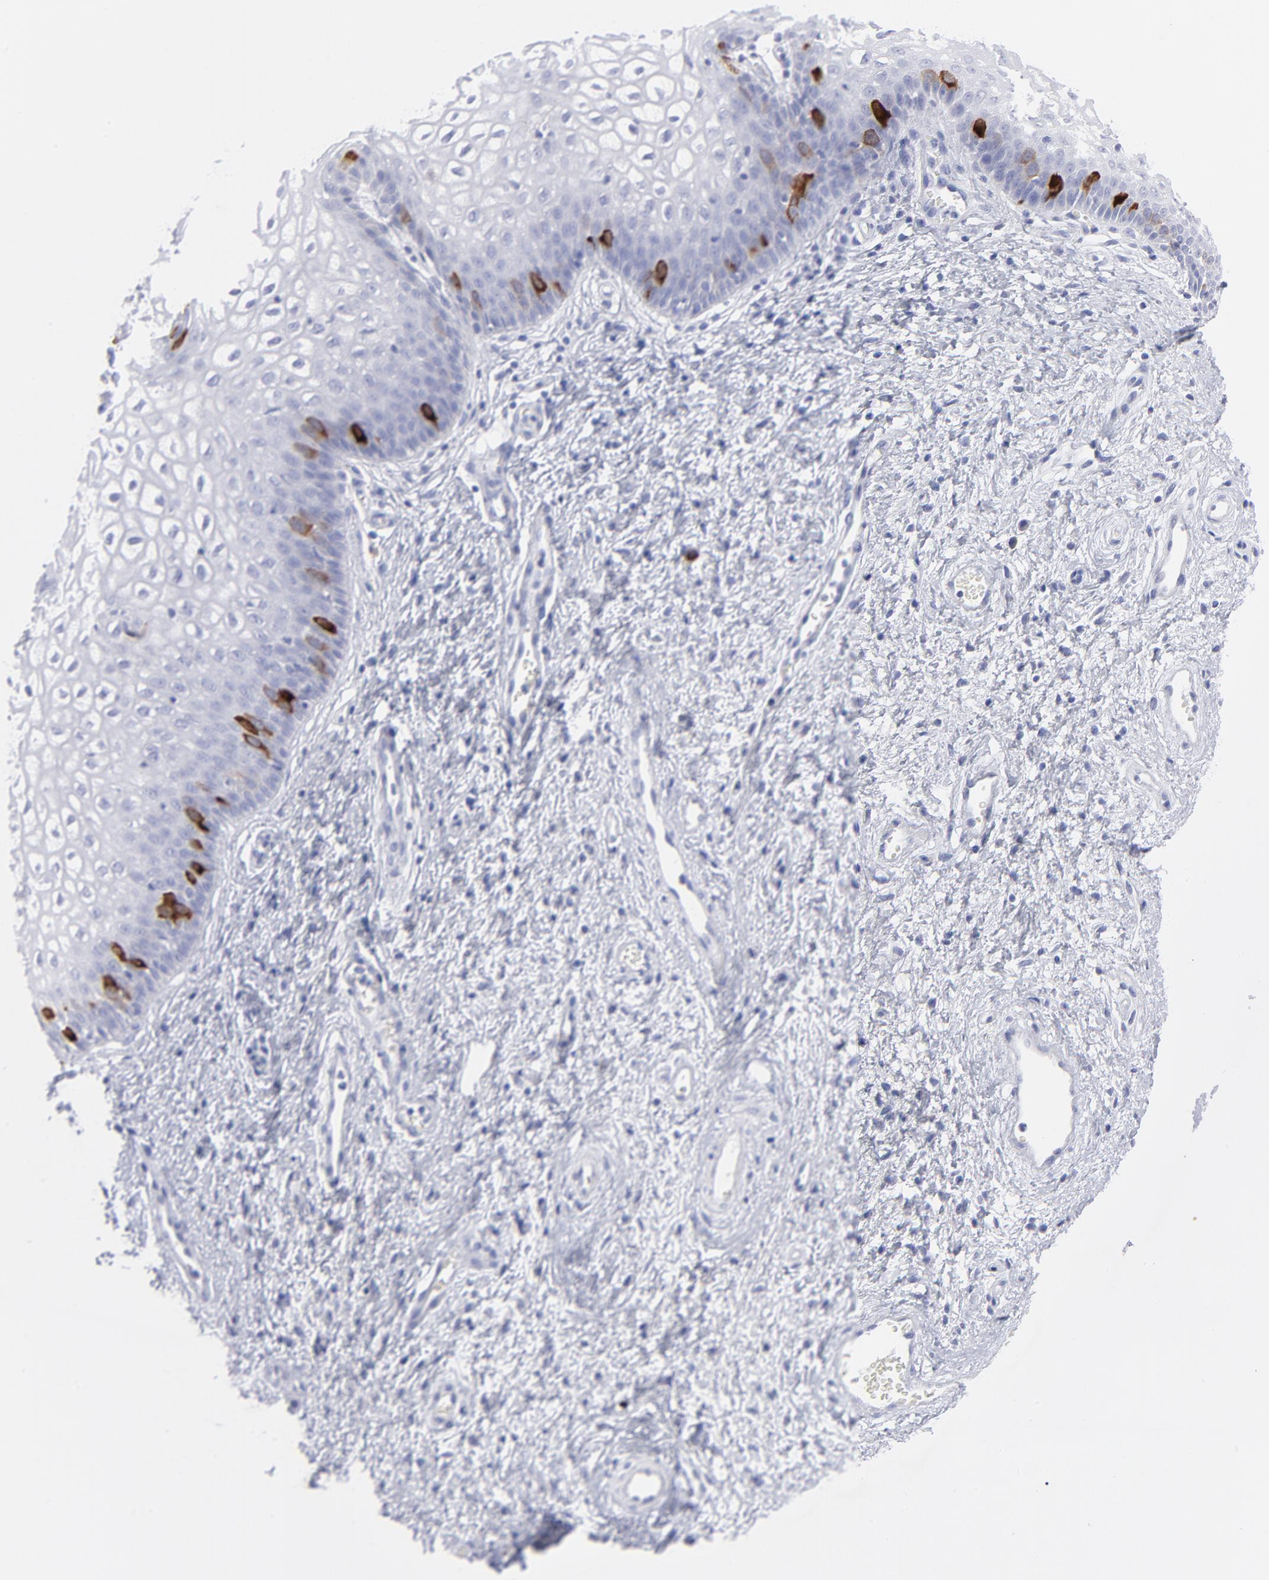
{"staining": {"intensity": "strong", "quantity": "<25%", "location": "cytoplasmic/membranous"}, "tissue": "vagina", "cell_type": "Squamous epithelial cells", "image_type": "normal", "snomed": [{"axis": "morphology", "description": "Normal tissue, NOS"}, {"axis": "topography", "description": "Vagina"}], "caption": "Brown immunohistochemical staining in unremarkable vagina shows strong cytoplasmic/membranous staining in approximately <25% of squamous epithelial cells. Nuclei are stained in blue.", "gene": "CCNB1", "patient": {"sex": "female", "age": 34}}